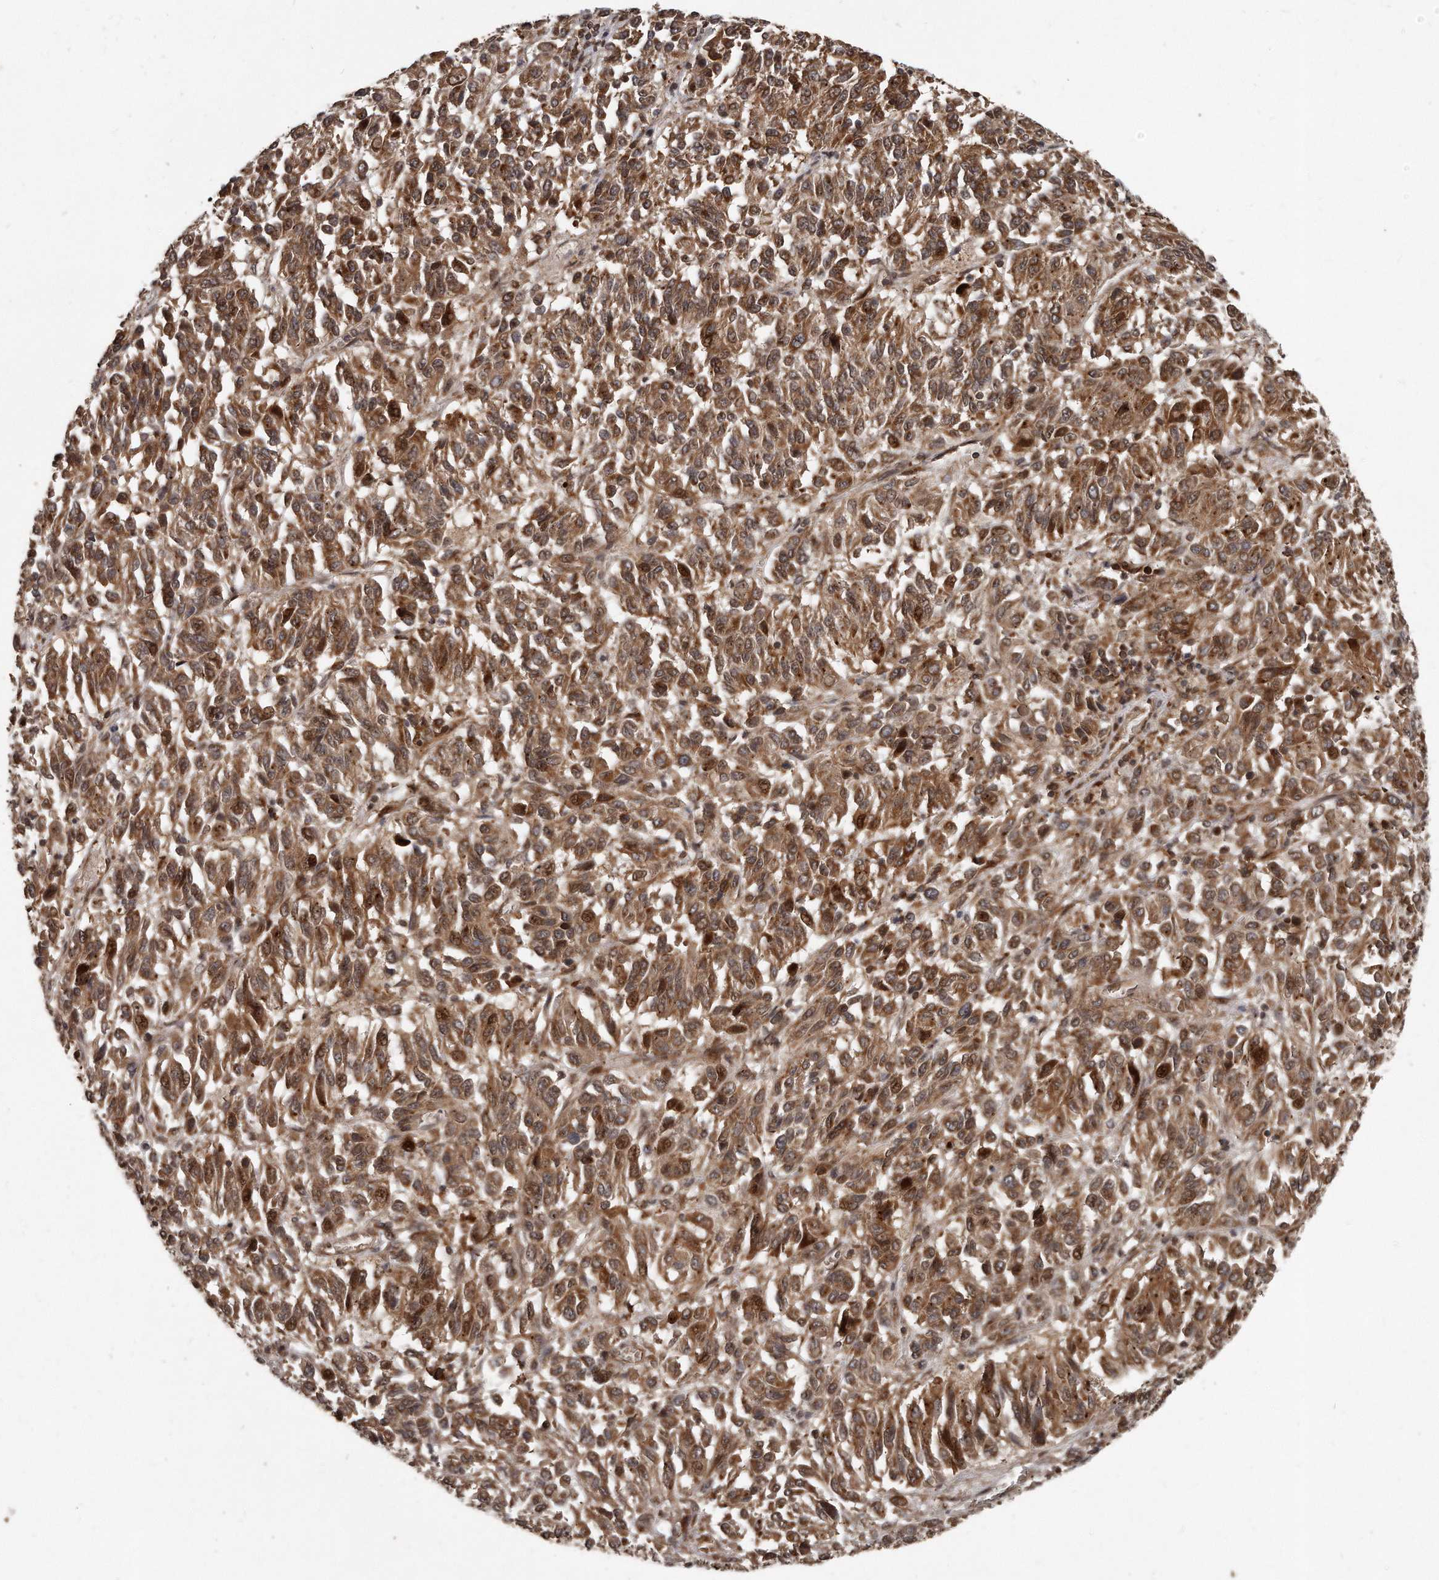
{"staining": {"intensity": "moderate", "quantity": ">75%", "location": "cytoplasmic/membranous,nuclear"}, "tissue": "melanoma", "cell_type": "Tumor cells", "image_type": "cancer", "snomed": [{"axis": "morphology", "description": "Malignant melanoma, Metastatic site"}, {"axis": "topography", "description": "Lung"}], "caption": "Immunohistochemistry (IHC) micrograph of neoplastic tissue: human malignant melanoma (metastatic site) stained using immunohistochemistry (IHC) shows medium levels of moderate protein expression localized specifically in the cytoplasmic/membranous and nuclear of tumor cells, appearing as a cytoplasmic/membranous and nuclear brown color.", "gene": "GCH1", "patient": {"sex": "male", "age": 64}}